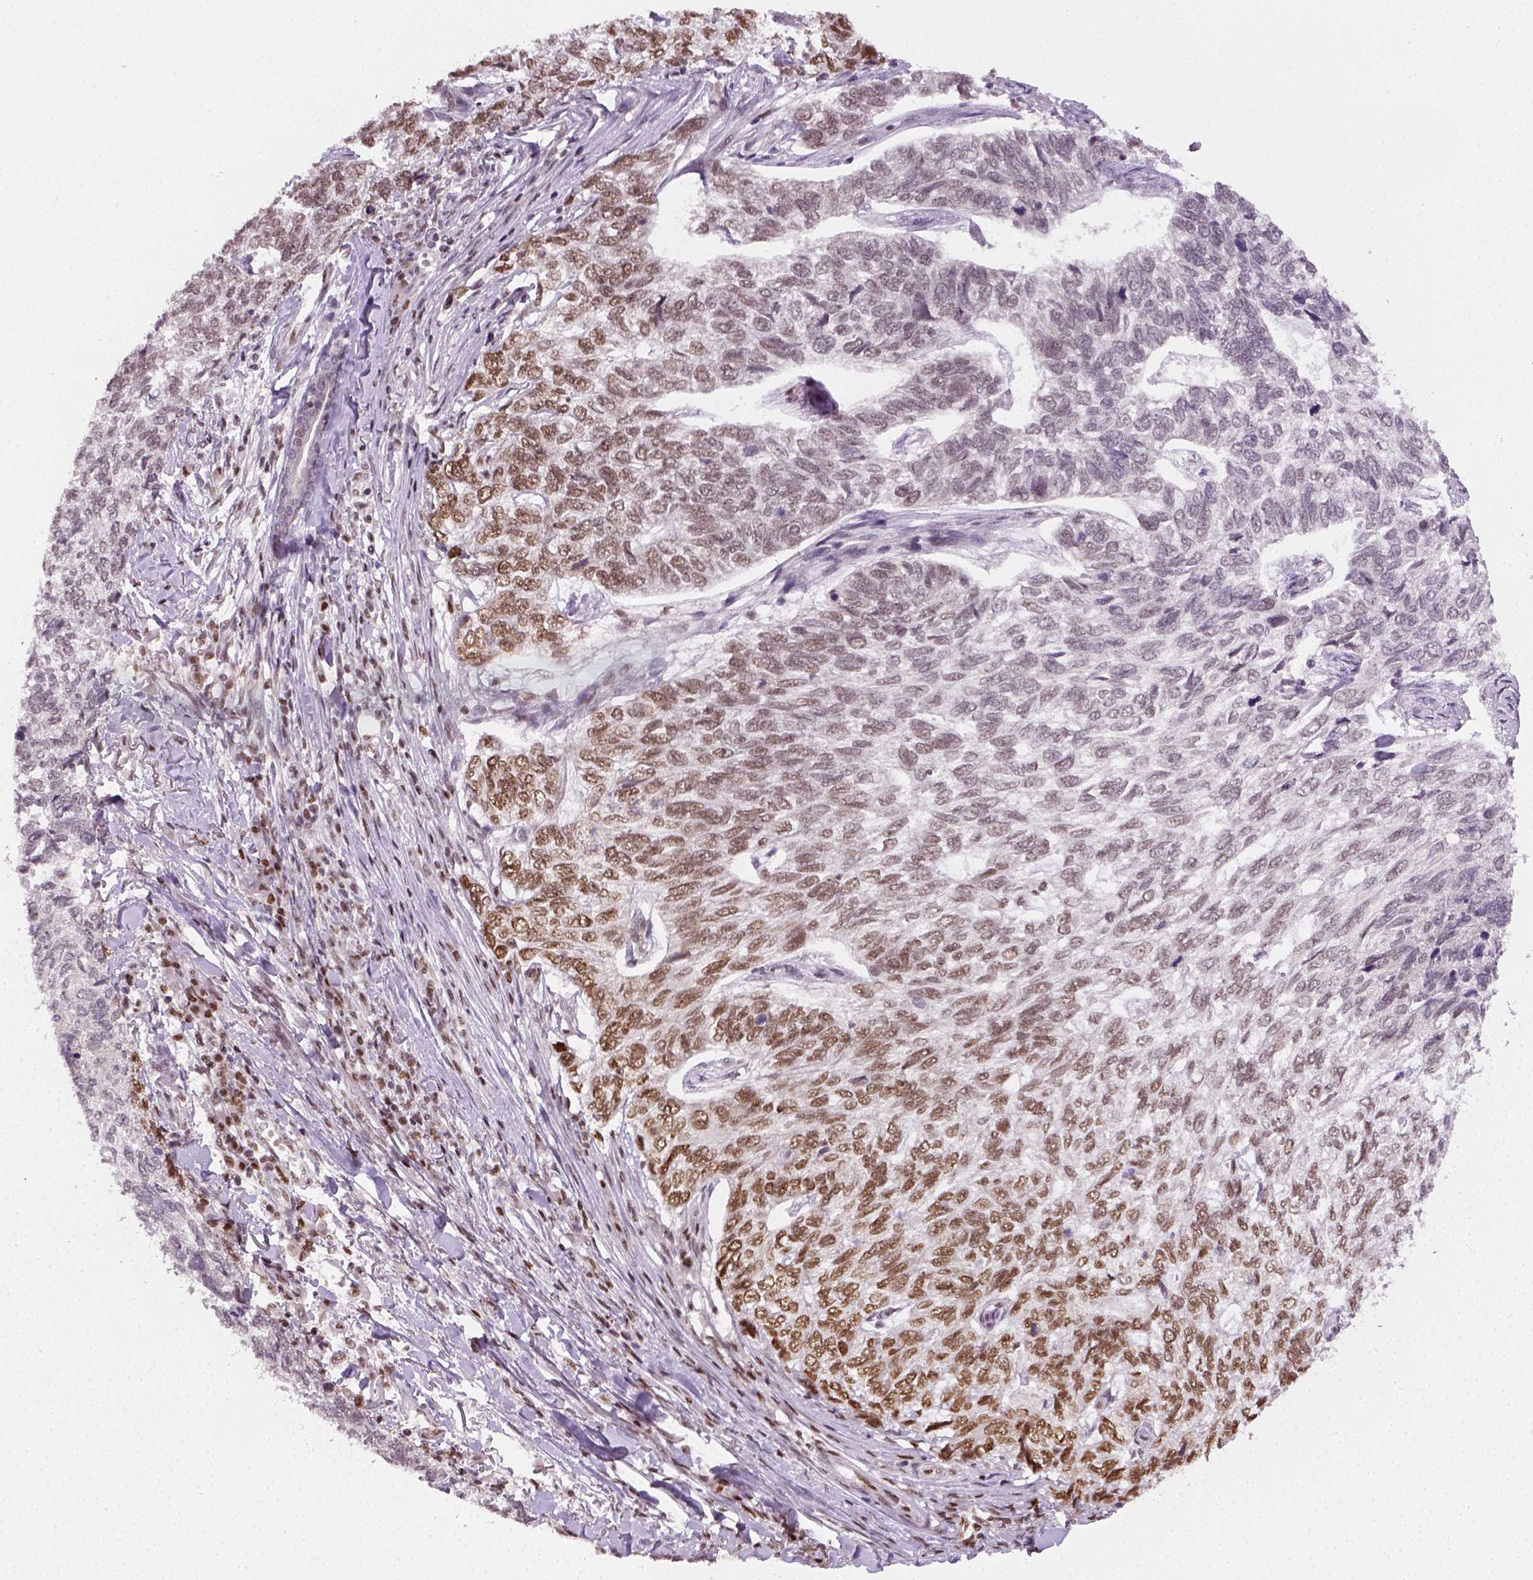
{"staining": {"intensity": "moderate", "quantity": "25%-75%", "location": "nuclear"}, "tissue": "skin cancer", "cell_type": "Tumor cells", "image_type": "cancer", "snomed": [{"axis": "morphology", "description": "Basal cell carcinoma"}, {"axis": "topography", "description": "Skin"}], "caption": "This photomicrograph reveals skin cancer stained with immunohistochemistry to label a protein in brown. The nuclear of tumor cells show moderate positivity for the protein. Nuclei are counter-stained blue.", "gene": "FANCE", "patient": {"sex": "female", "age": 65}}